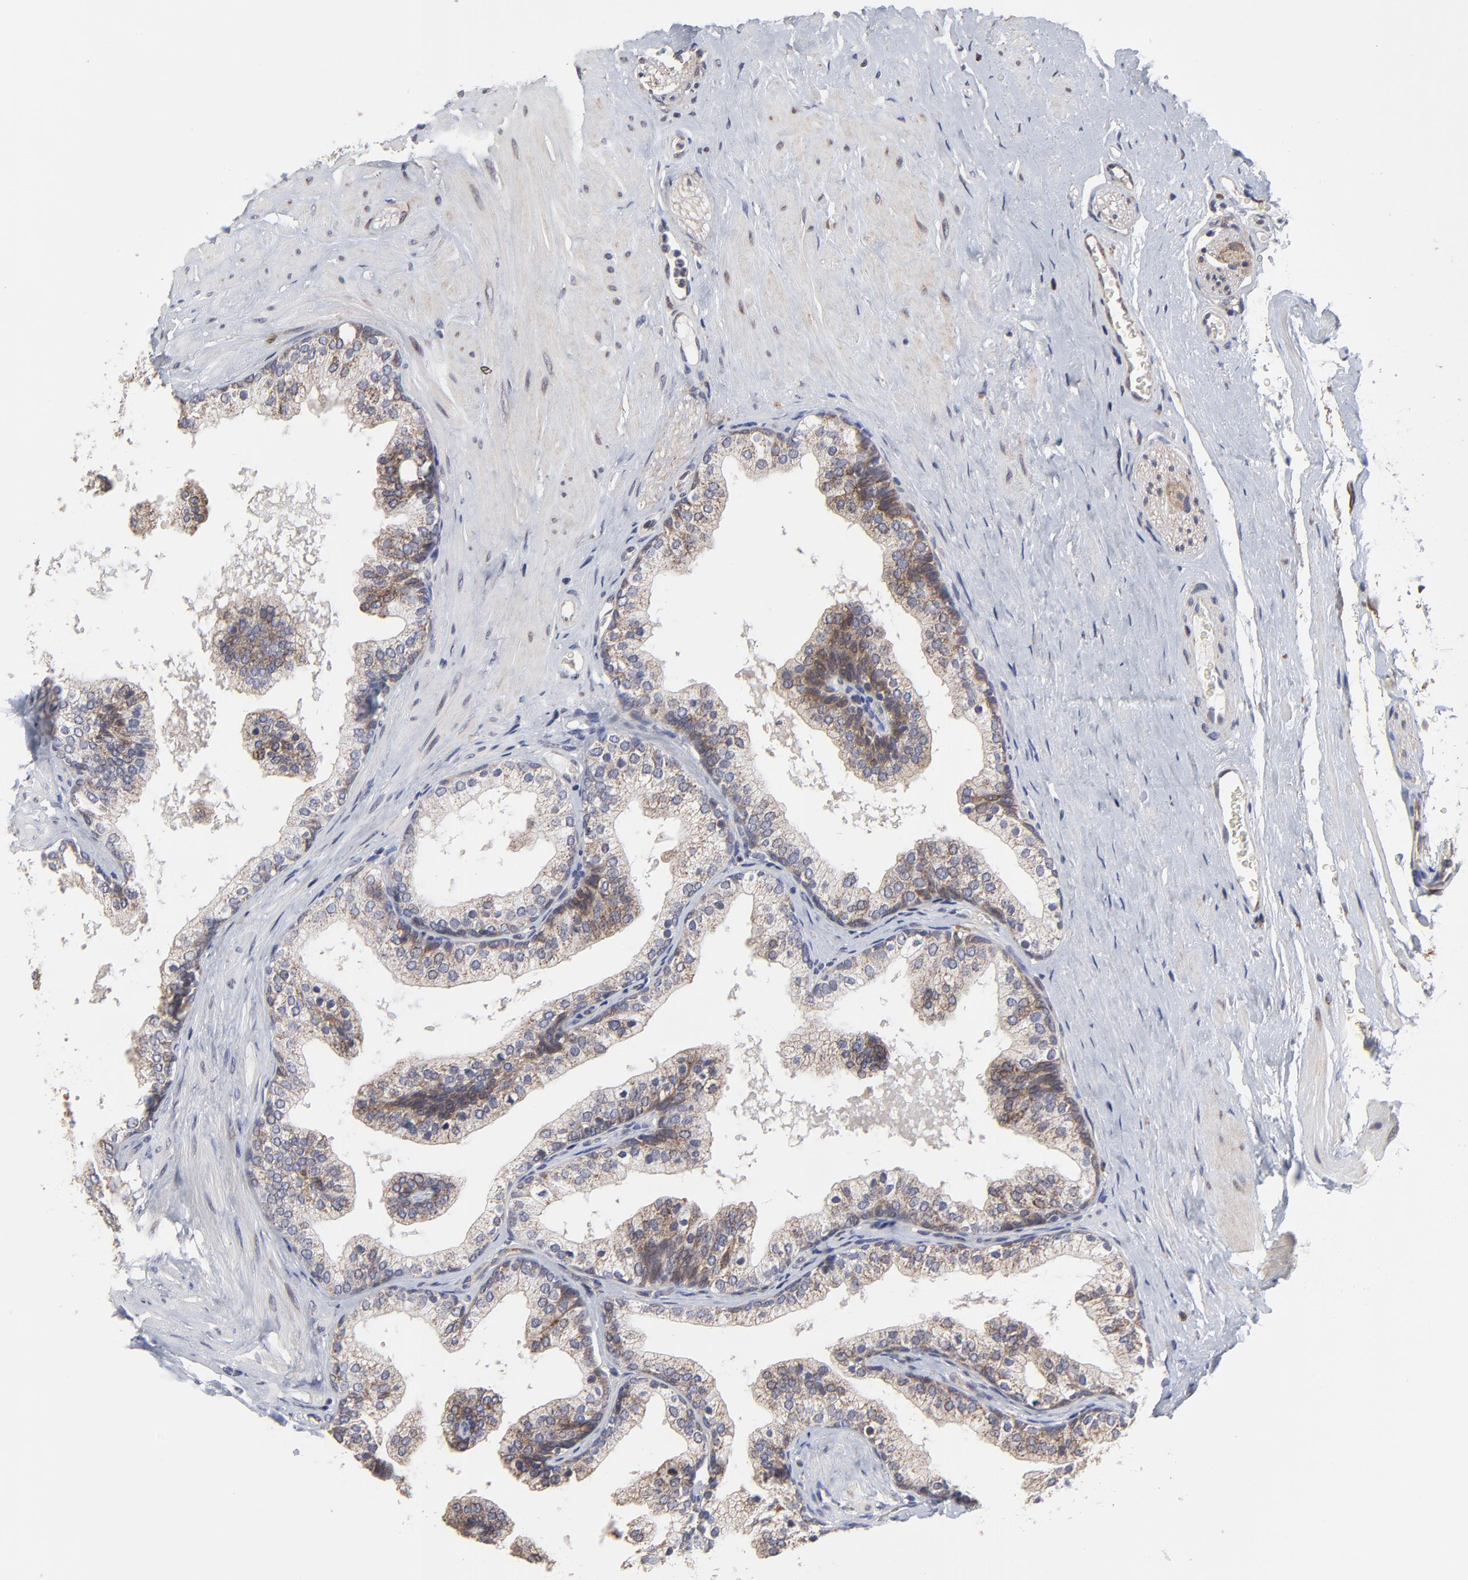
{"staining": {"intensity": "negative", "quantity": "none", "location": "none"}, "tissue": "prostate", "cell_type": "Glandular cells", "image_type": "normal", "snomed": [{"axis": "morphology", "description": "Normal tissue, NOS"}, {"axis": "topography", "description": "Prostate"}], "caption": "The micrograph demonstrates no significant staining in glandular cells of prostate.", "gene": "ZNF550", "patient": {"sex": "male", "age": 60}}